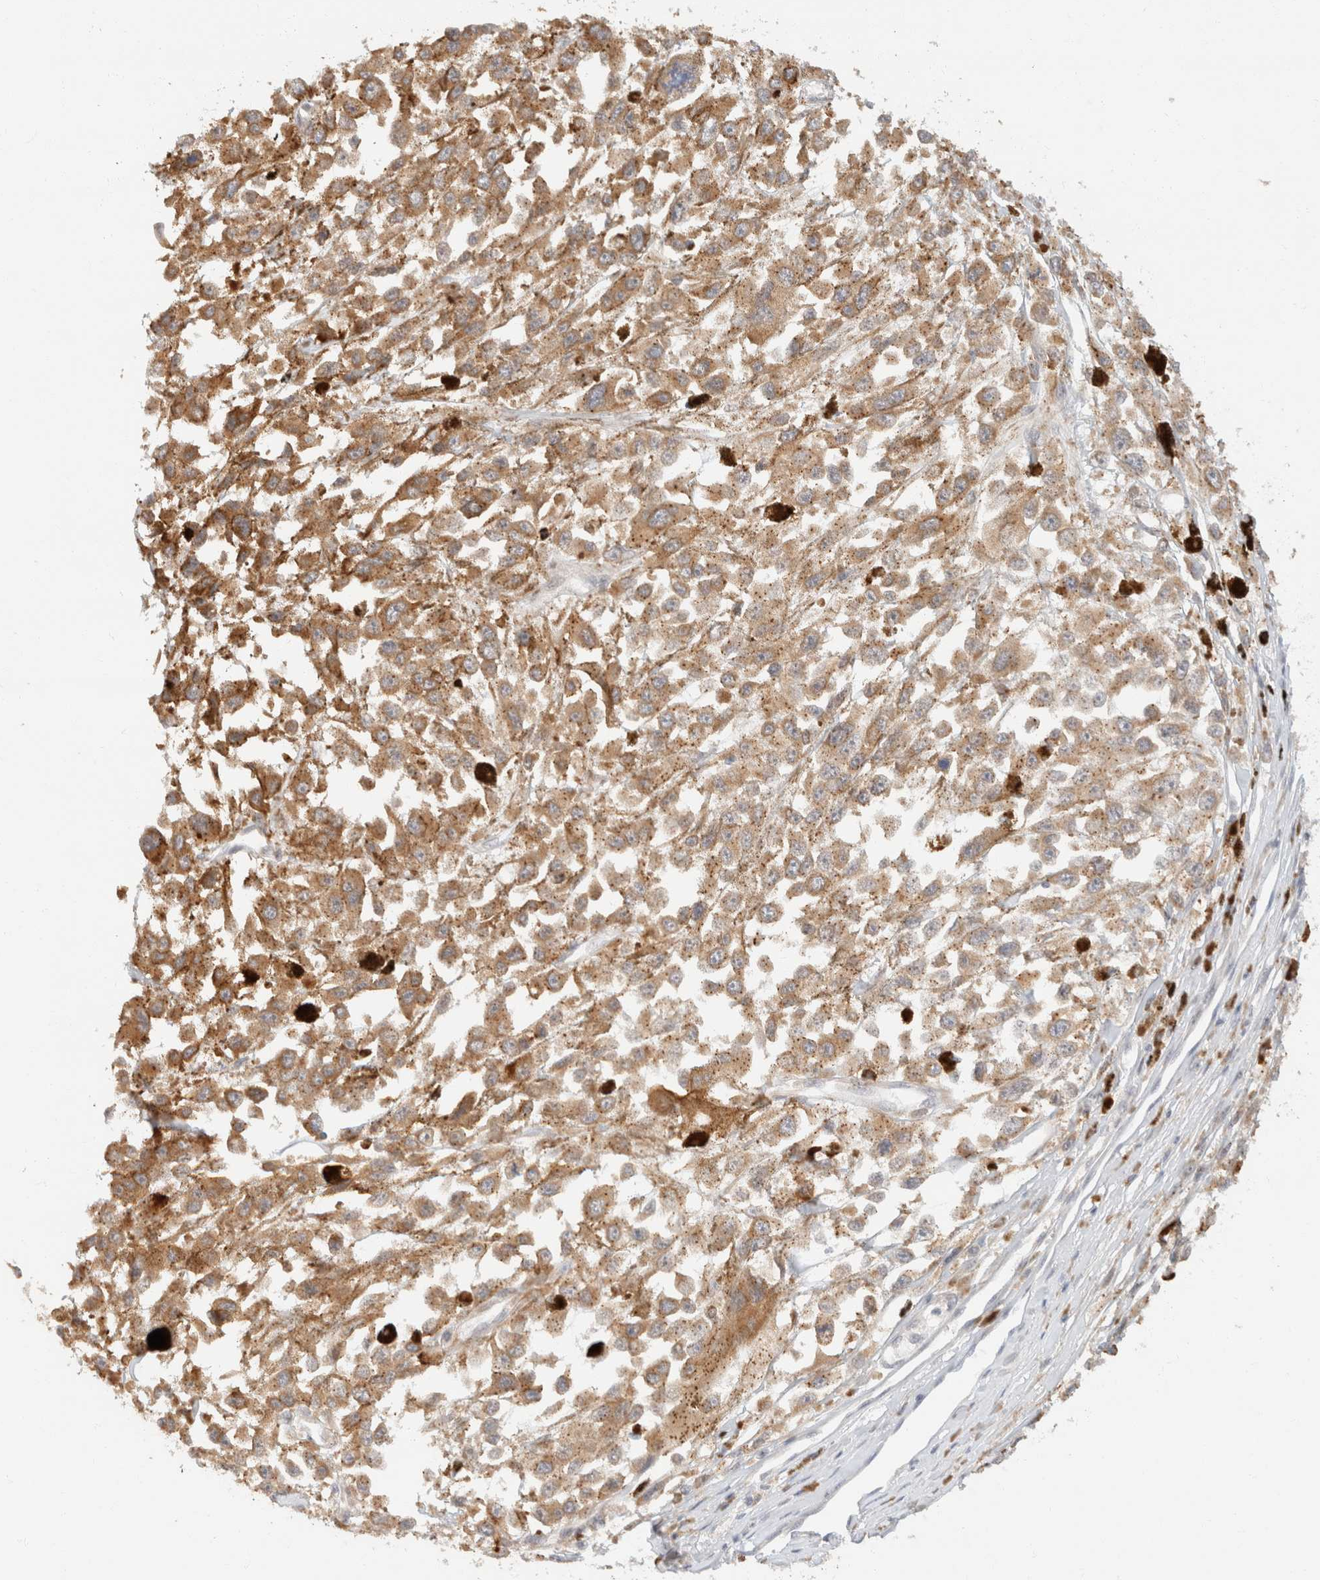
{"staining": {"intensity": "moderate", "quantity": ">75%", "location": "cytoplasmic/membranous"}, "tissue": "melanoma", "cell_type": "Tumor cells", "image_type": "cancer", "snomed": [{"axis": "morphology", "description": "Malignant melanoma, Metastatic site"}, {"axis": "topography", "description": "Lymph node"}], "caption": "Melanoma tissue reveals moderate cytoplasmic/membranous positivity in about >75% of tumor cells, visualized by immunohistochemistry. The staining is performed using DAB brown chromogen to label protein expression. The nuclei are counter-stained blue using hematoxylin.", "gene": "TACC1", "patient": {"sex": "male", "age": 59}}